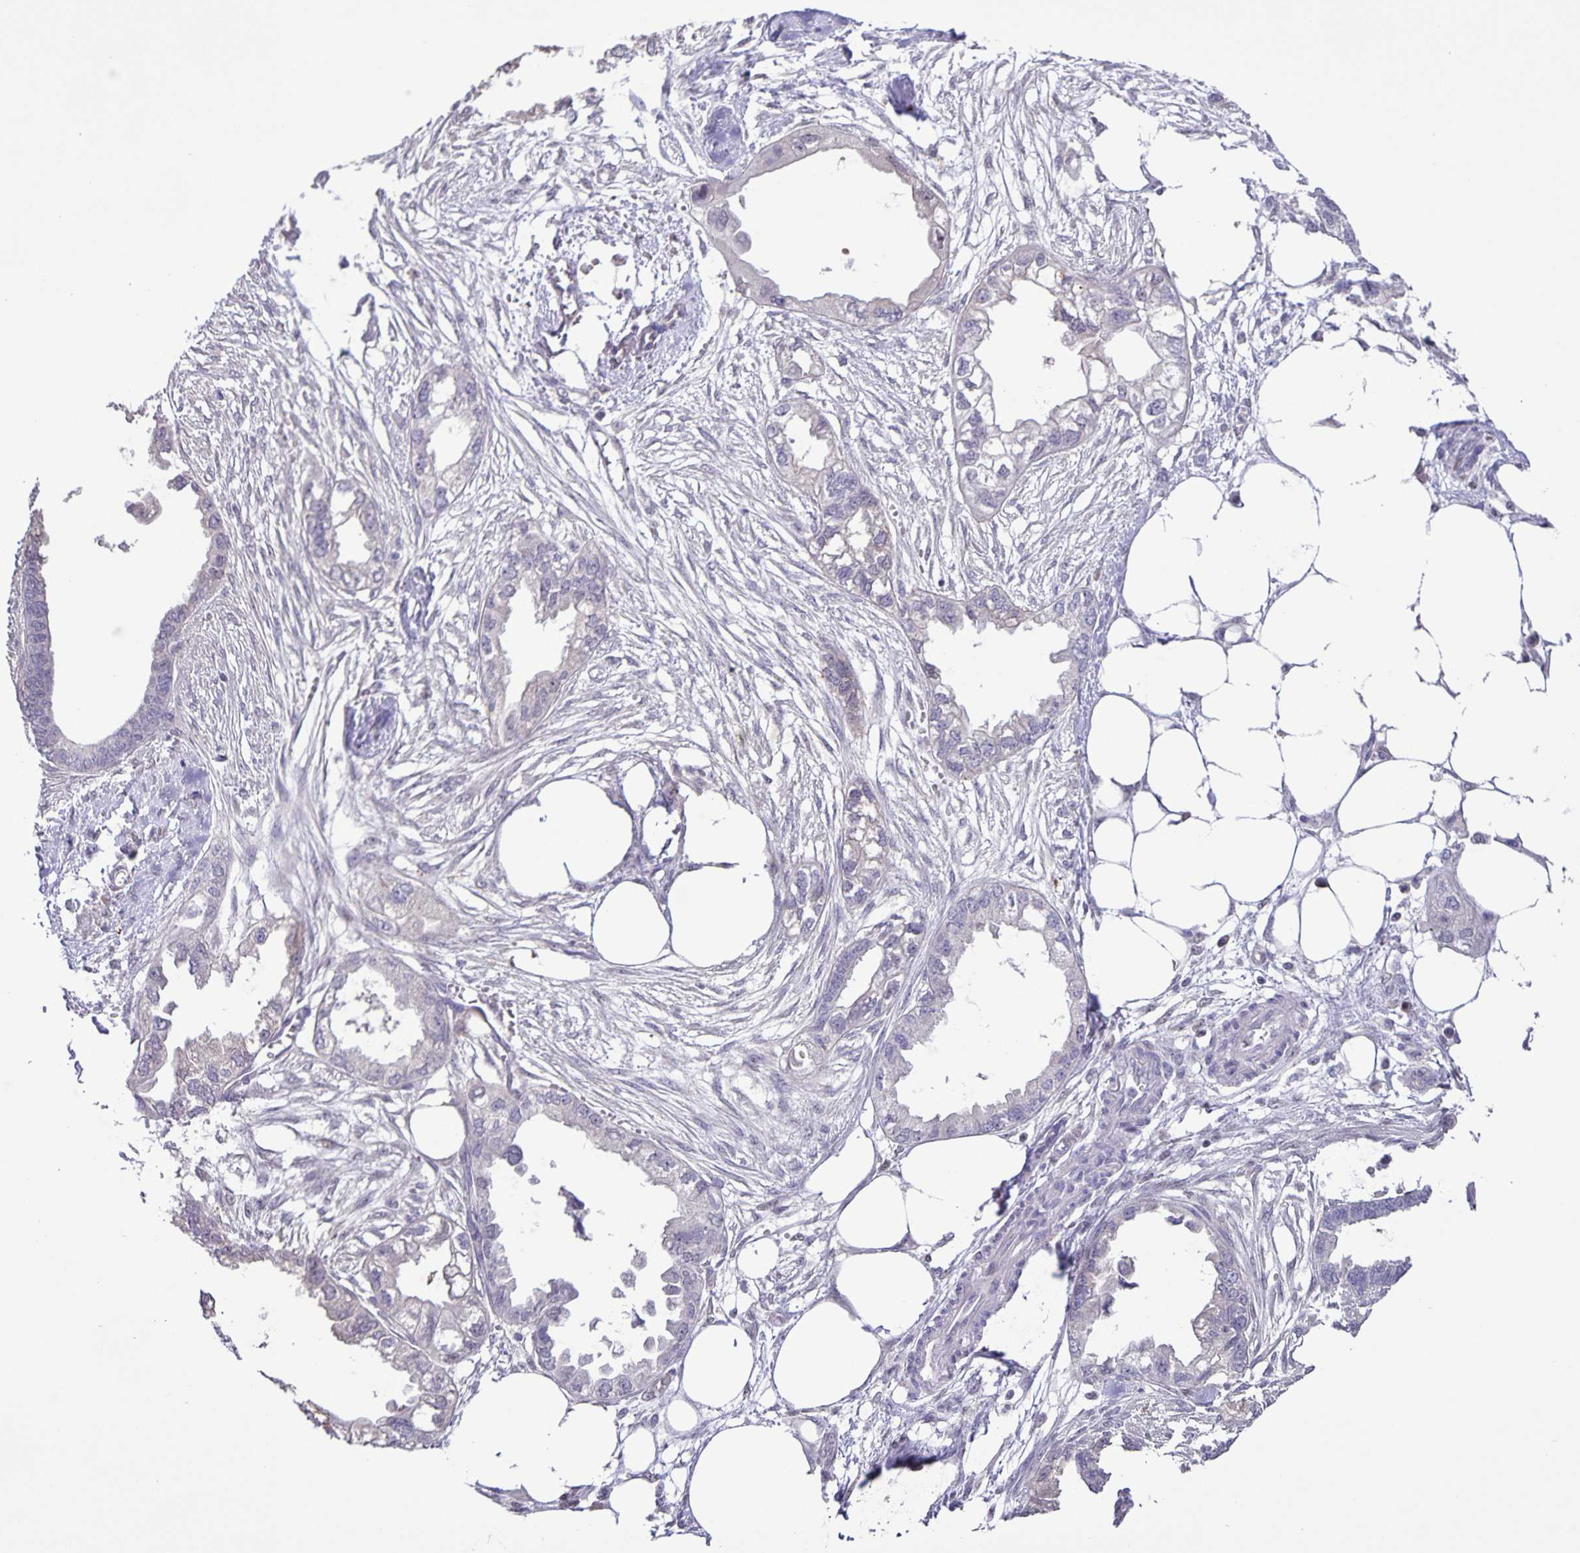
{"staining": {"intensity": "negative", "quantity": "none", "location": "none"}, "tissue": "endometrial cancer", "cell_type": "Tumor cells", "image_type": "cancer", "snomed": [{"axis": "morphology", "description": "Adenocarcinoma, NOS"}, {"axis": "morphology", "description": "Adenocarcinoma, metastatic, NOS"}, {"axis": "topography", "description": "Adipose tissue"}, {"axis": "topography", "description": "Endometrium"}], "caption": "Histopathology image shows no protein positivity in tumor cells of endometrial cancer tissue. (IHC, brightfield microscopy, high magnification).", "gene": "ONECUT2", "patient": {"sex": "female", "age": 67}}